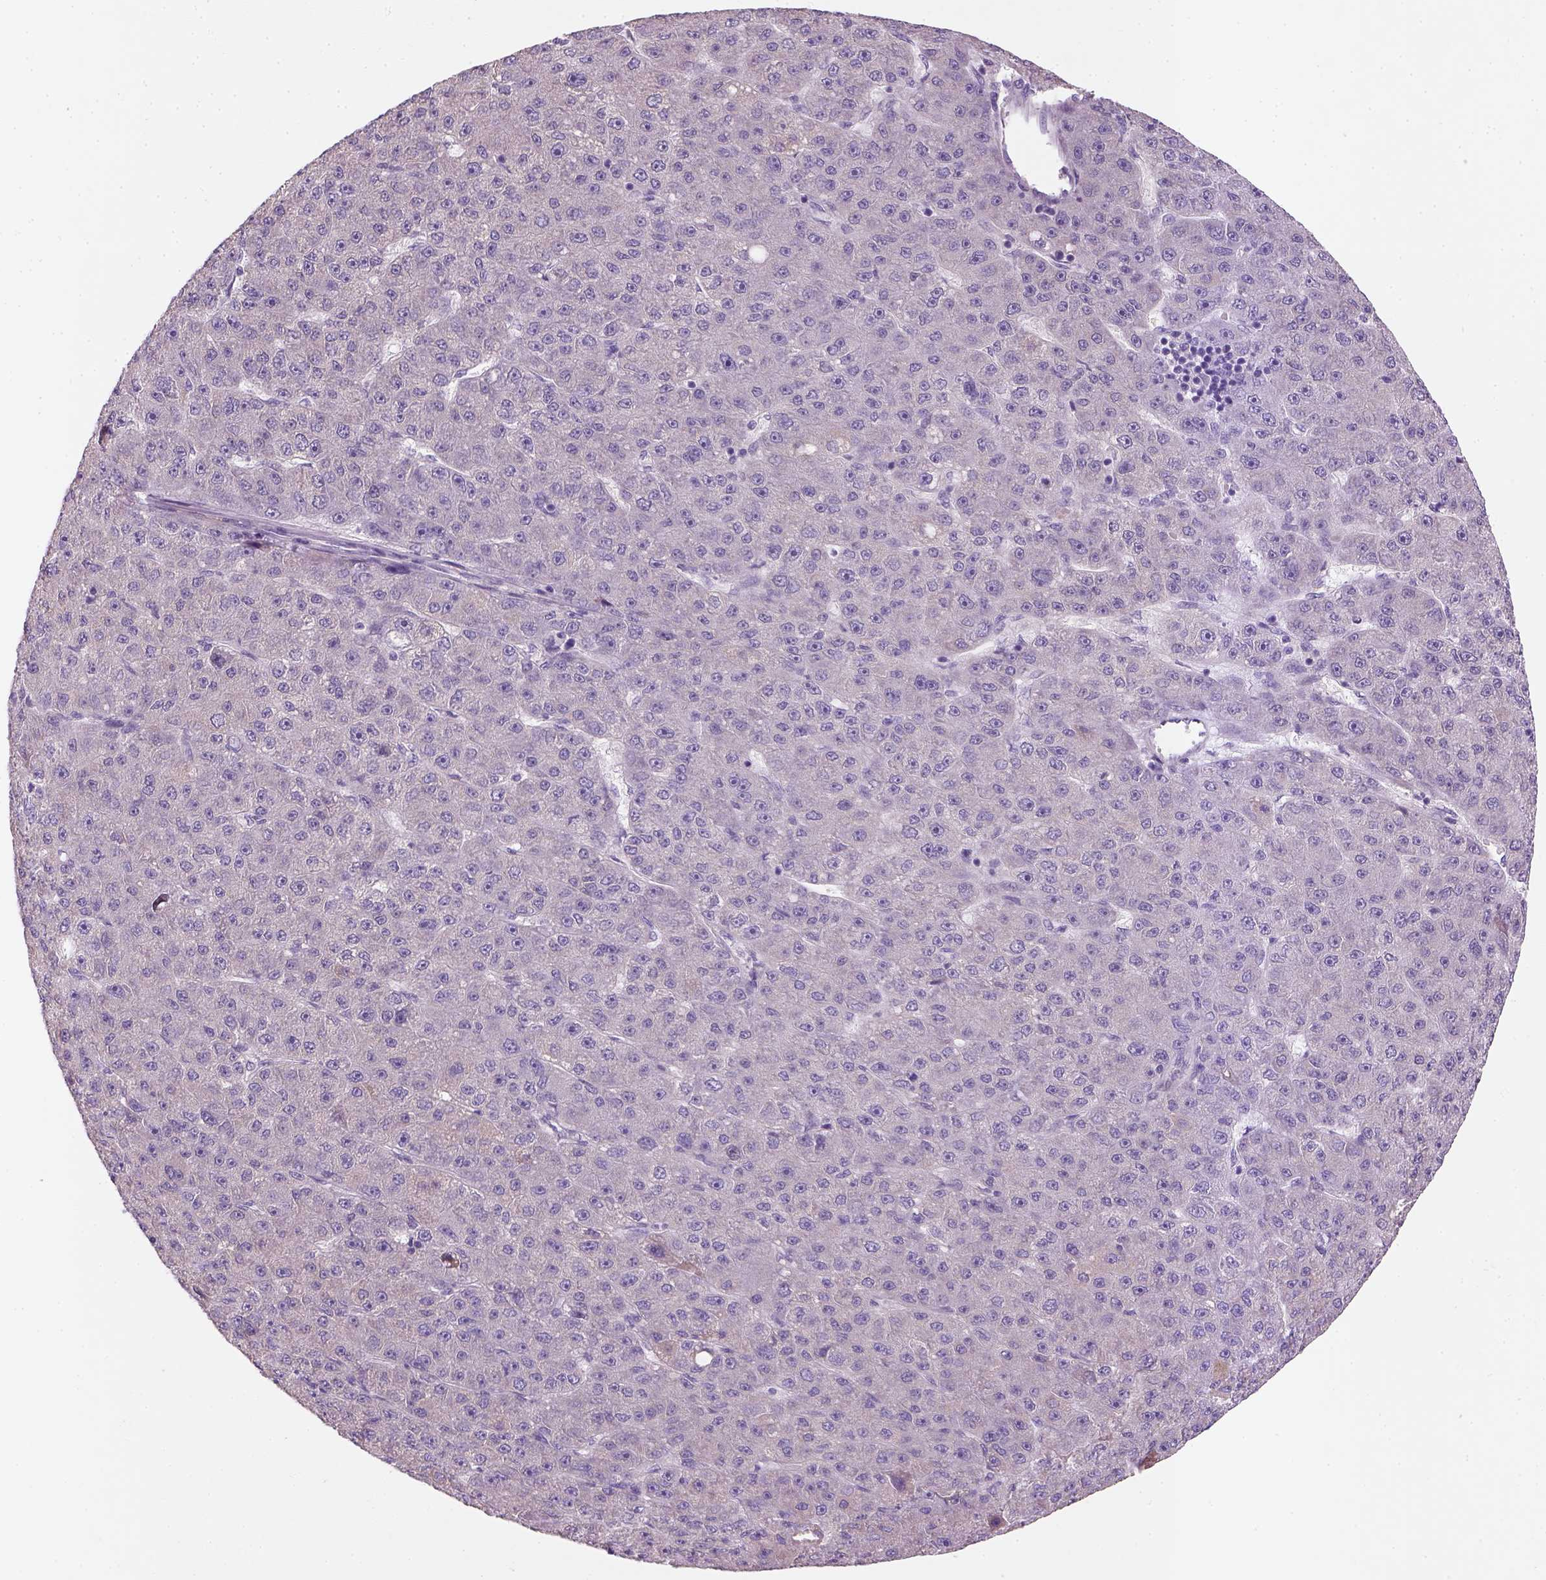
{"staining": {"intensity": "negative", "quantity": "none", "location": "none"}, "tissue": "liver cancer", "cell_type": "Tumor cells", "image_type": "cancer", "snomed": [{"axis": "morphology", "description": "Carcinoma, Hepatocellular, NOS"}, {"axis": "topography", "description": "Liver"}], "caption": "Tumor cells show no significant protein positivity in hepatocellular carcinoma (liver). Nuclei are stained in blue.", "gene": "NUDT6", "patient": {"sex": "male", "age": 67}}